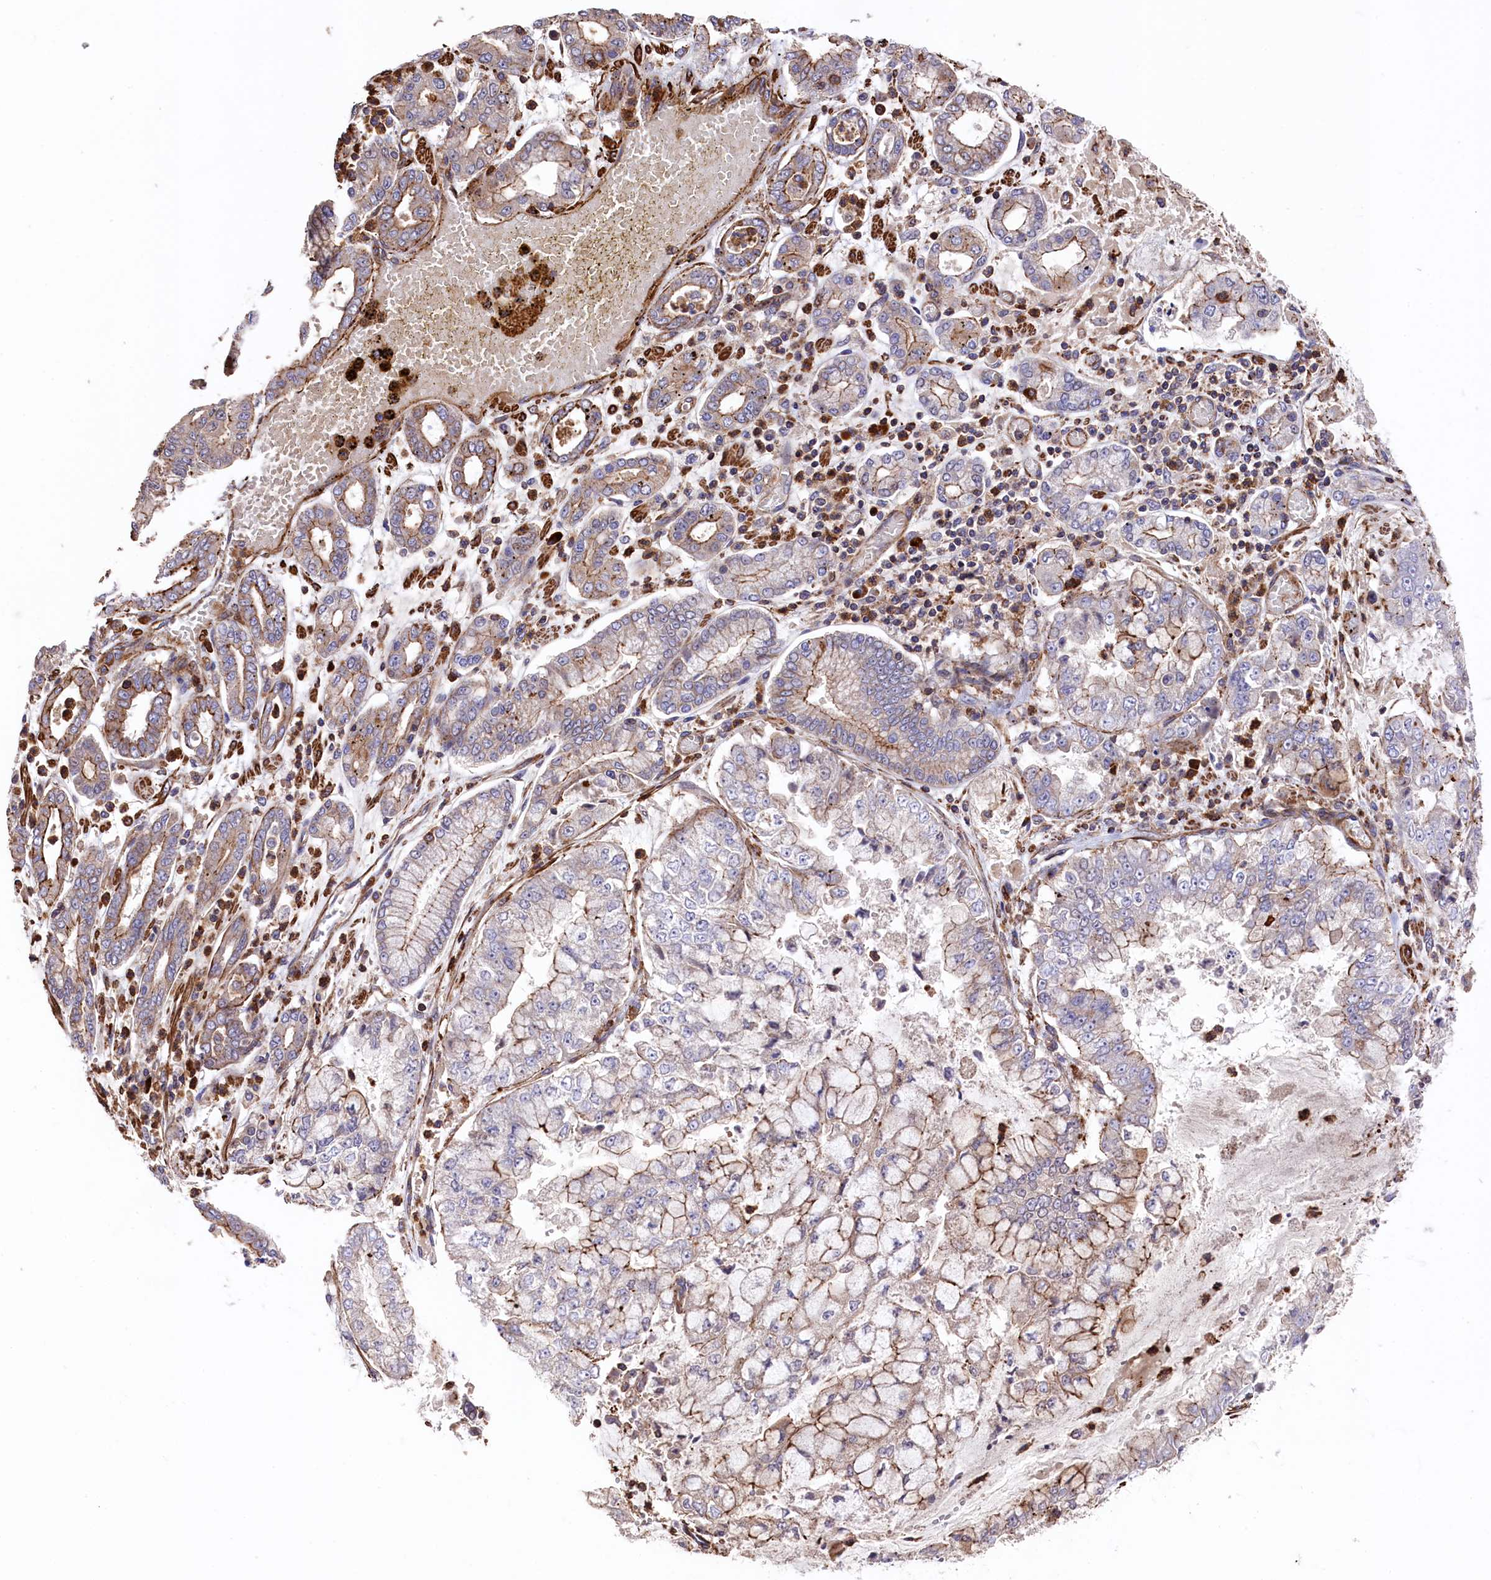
{"staining": {"intensity": "weak", "quantity": ">75%", "location": "cytoplasmic/membranous"}, "tissue": "stomach cancer", "cell_type": "Tumor cells", "image_type": "cancer", "snomed": [{"axis": "morphology", "description": "Adenocarcinoma, NOS"}, {"axis": "topography", "description": "Stomach"}], "caption": "Brown immunohistochemical staining in adenocarcinoma (stomach) shows weak cytoplasmic/membranous staining in about >75% of tumor cells. (Stains: DAB in brown, nuclei in blue, Microscopy: brightfield microscopy at high magnification).", "gene": "RAPSN", "patient": {"sex": "male", "age": 76}}